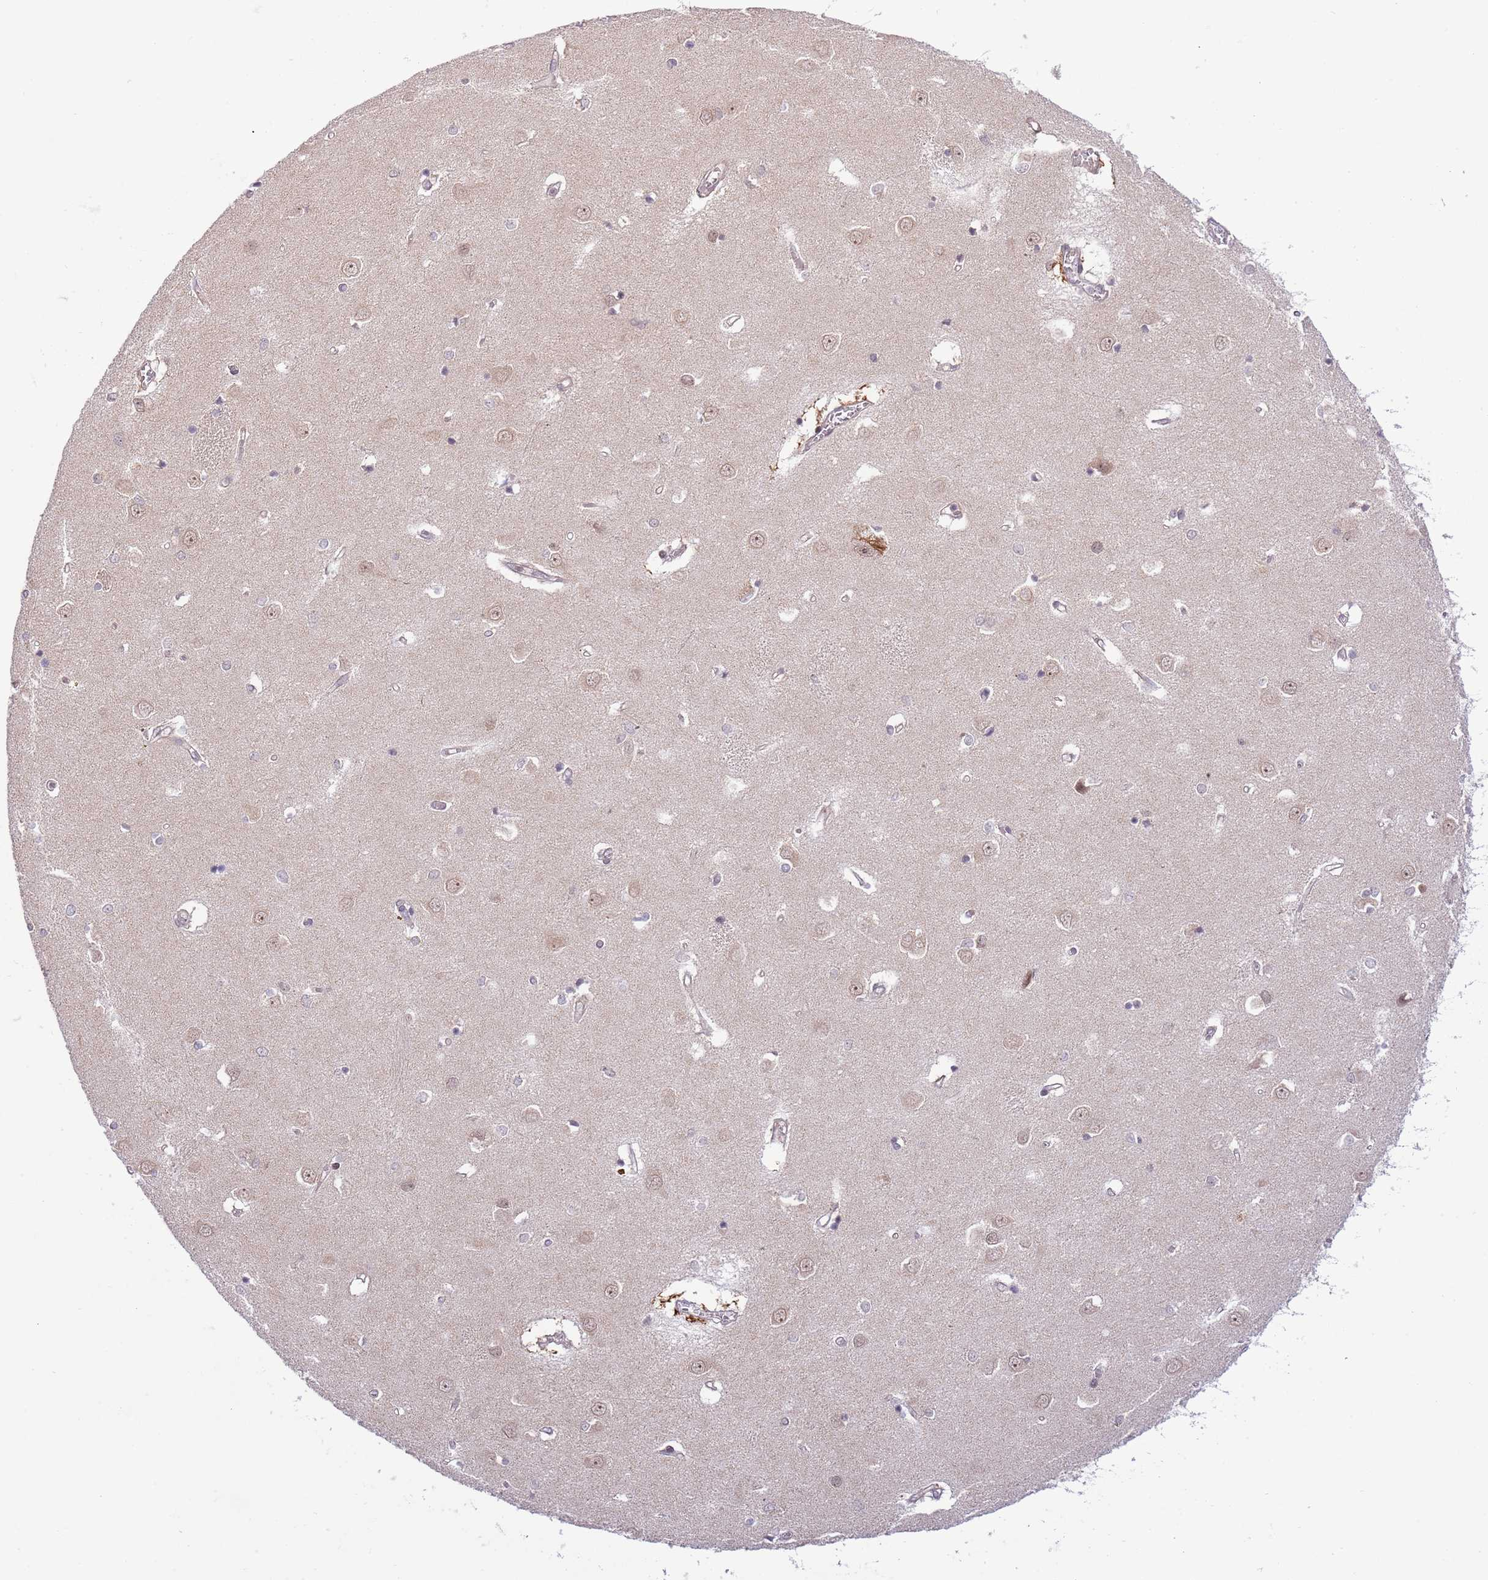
{"staining": {"intensity": "weak", "quantity": "25%-75%", "location": "cytoplasmic/membranous"}, "tissue": "caudate", "cell_type": "Glial cells", "image_type": "normal", "snomed": [{"axis": "morphology", "description": "Normal tissue, NOS"}, {"axis": "topography", "description": "Lateral ventricle wall"}], "caption": "An immunohistochemistry (IHC) histopathology image of normal tissue is shown. Protein staining in brown labels weak cytoplasmic/membranous positivity in caudate within glial cells.", "gene": "CHD1", "patient": {"sex": "male", "age": 37}}